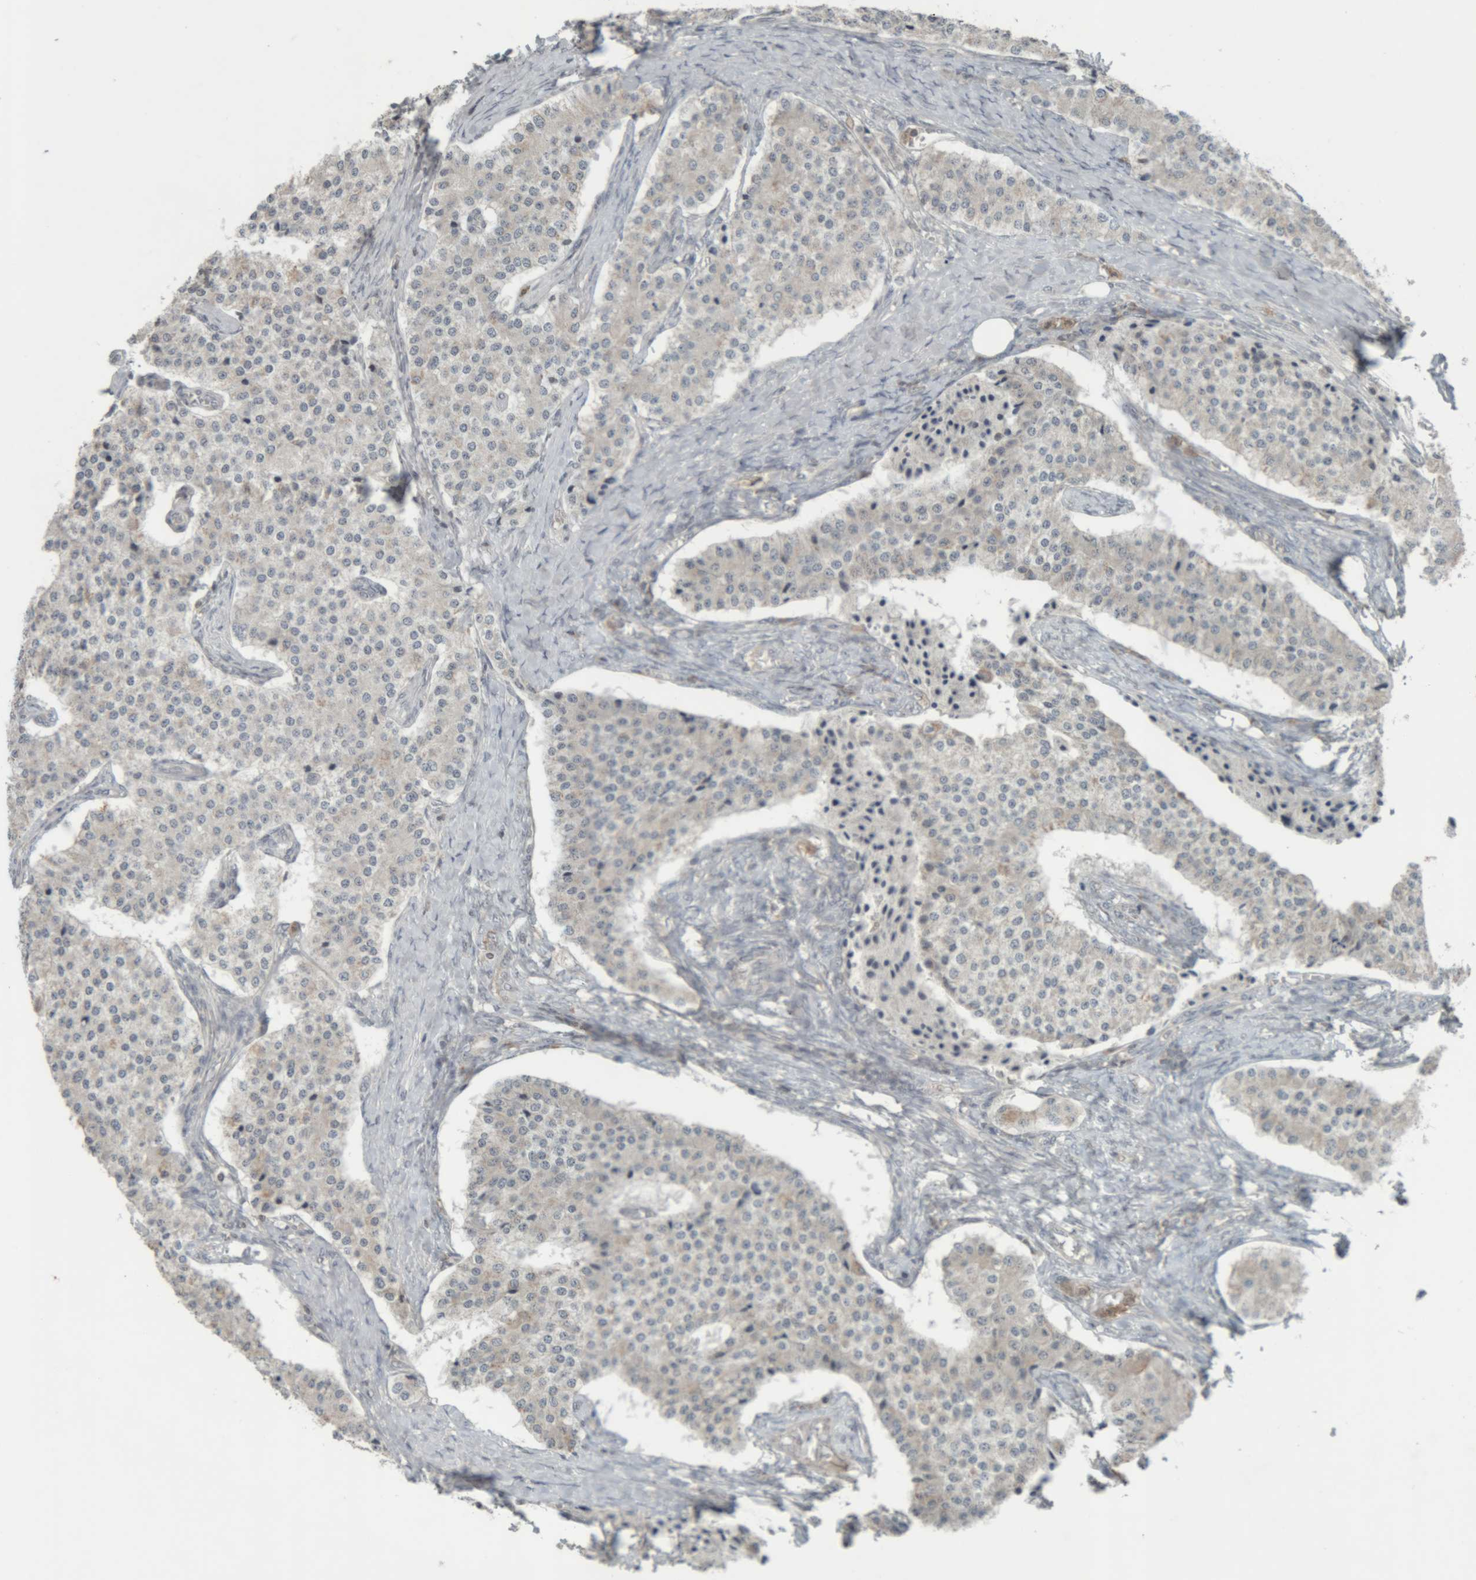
{"staining": {"intensity": "negative", "quantity": "none", "location": "none"}, "tissue": "carcinoid", "cell_type": "Tumor cells", "image_type": "cancer", "snomed": [{"axis": "morphology", "description": "Carcinoid, malignant, NOS"}, {"axis": "topography", "description": "Colon"}], "caption": "Histopathology image shows no protein positivity in tumor cells of carcinoid tissue.", "gene": "RPF1", "patient": {"sex": "female", "age": 52}}